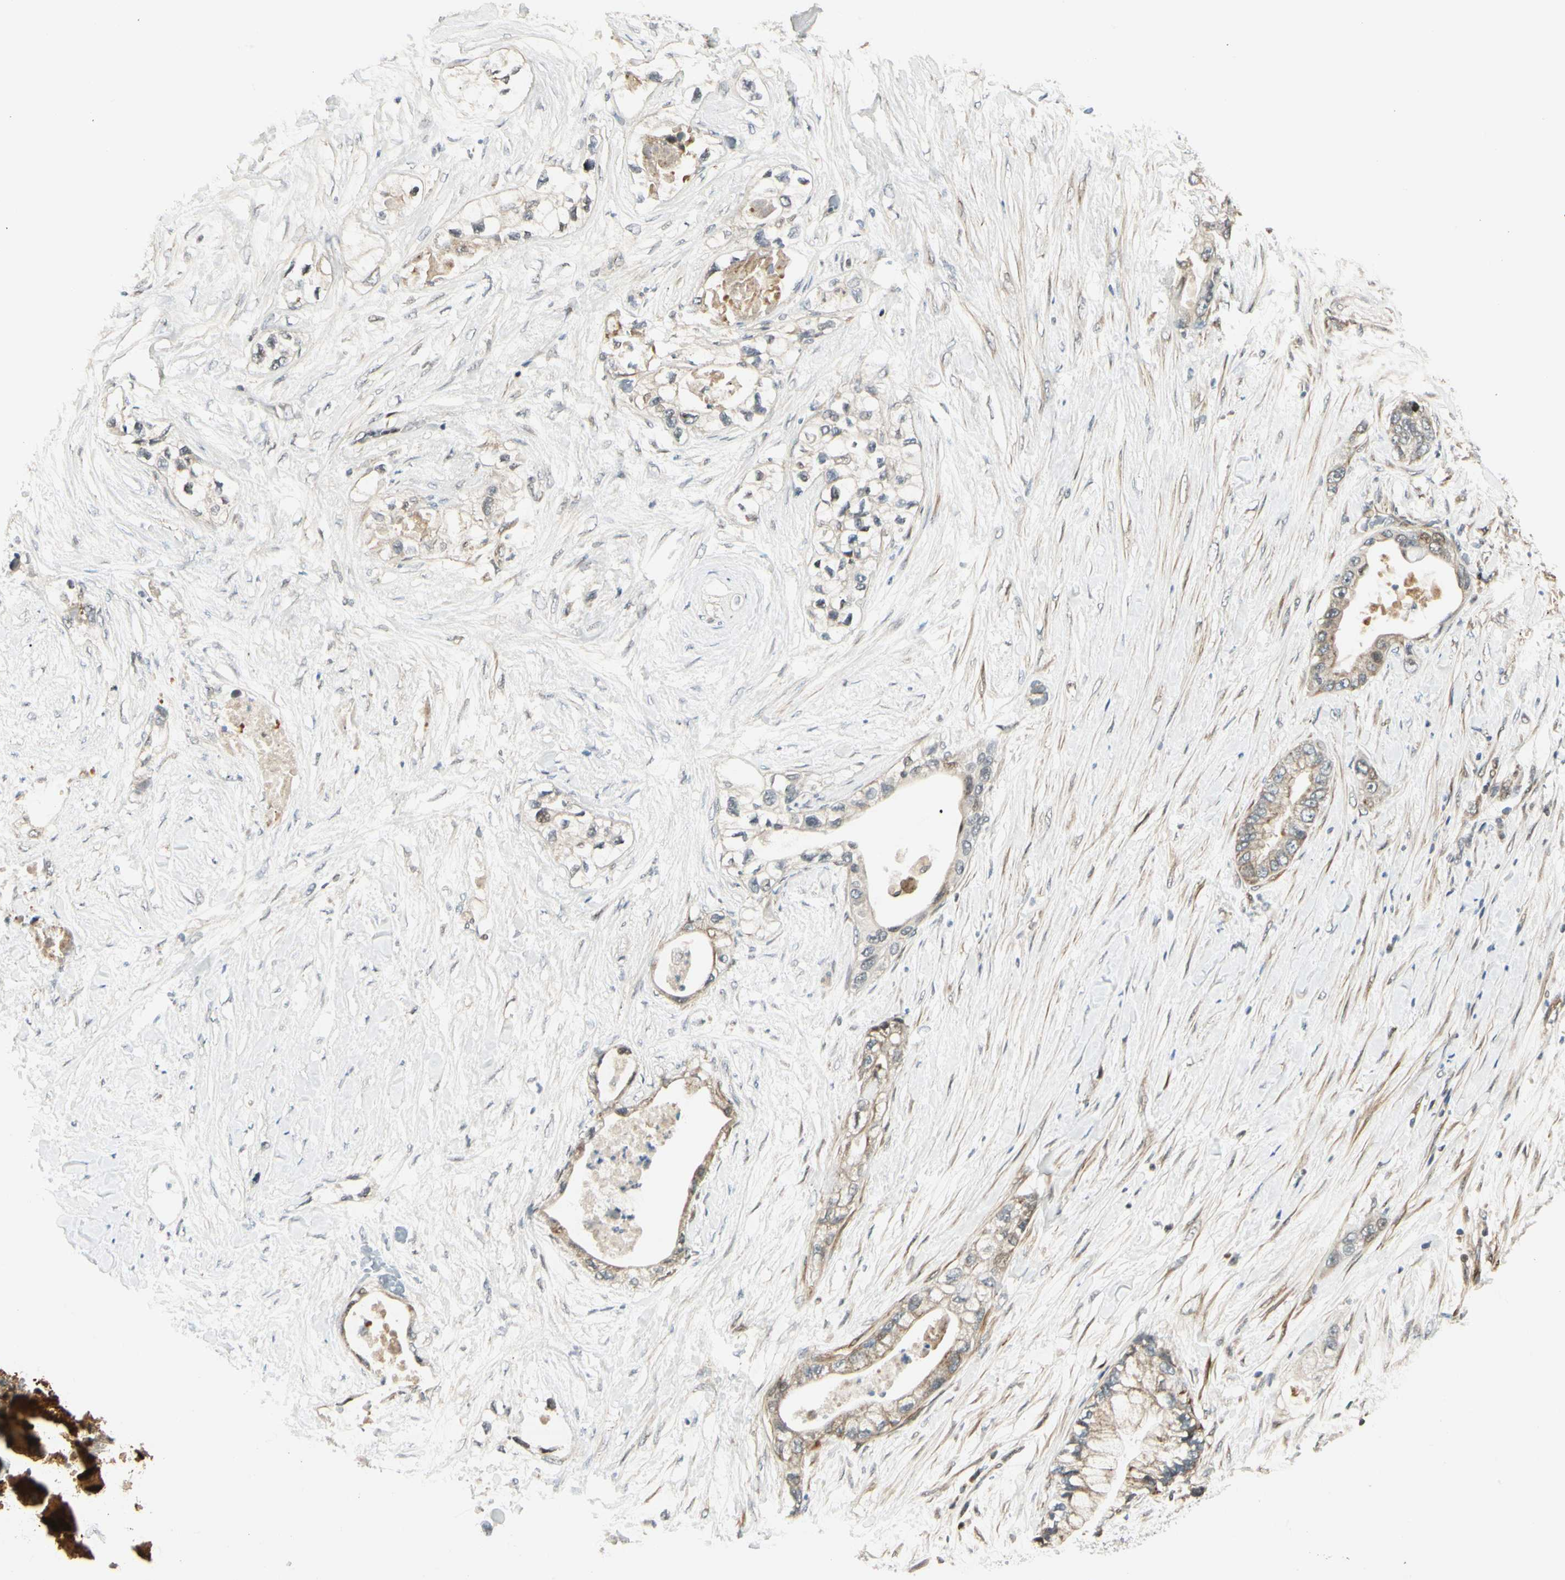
{"staining": {"intensity": "weak", "quantity": ">75%", "location": "cytoplasmic/membranous"}, "tissue": "pancreatic cancer", "cell_type": "Tumor cells", "image_type": "cancer", "snomed": [{"axis": "morphology", "description": "Adenocarcinoma, NOS"}, {"axis": "topography", "description": "Pancreas"}], "caption": "A high-resolution photomicrograph shows IHC staining of pancreatic adenocarcinoma, which shows weak cytoplasmic/membranous expression in about >75% of tumor cells. The protein of interest is stained brown, and the nuclei are stained in blue (DAB IHC with brightfield microscopy, high magnification).", "gene": "P4HA3", "patient": {"sex": "female", "age": 70}}